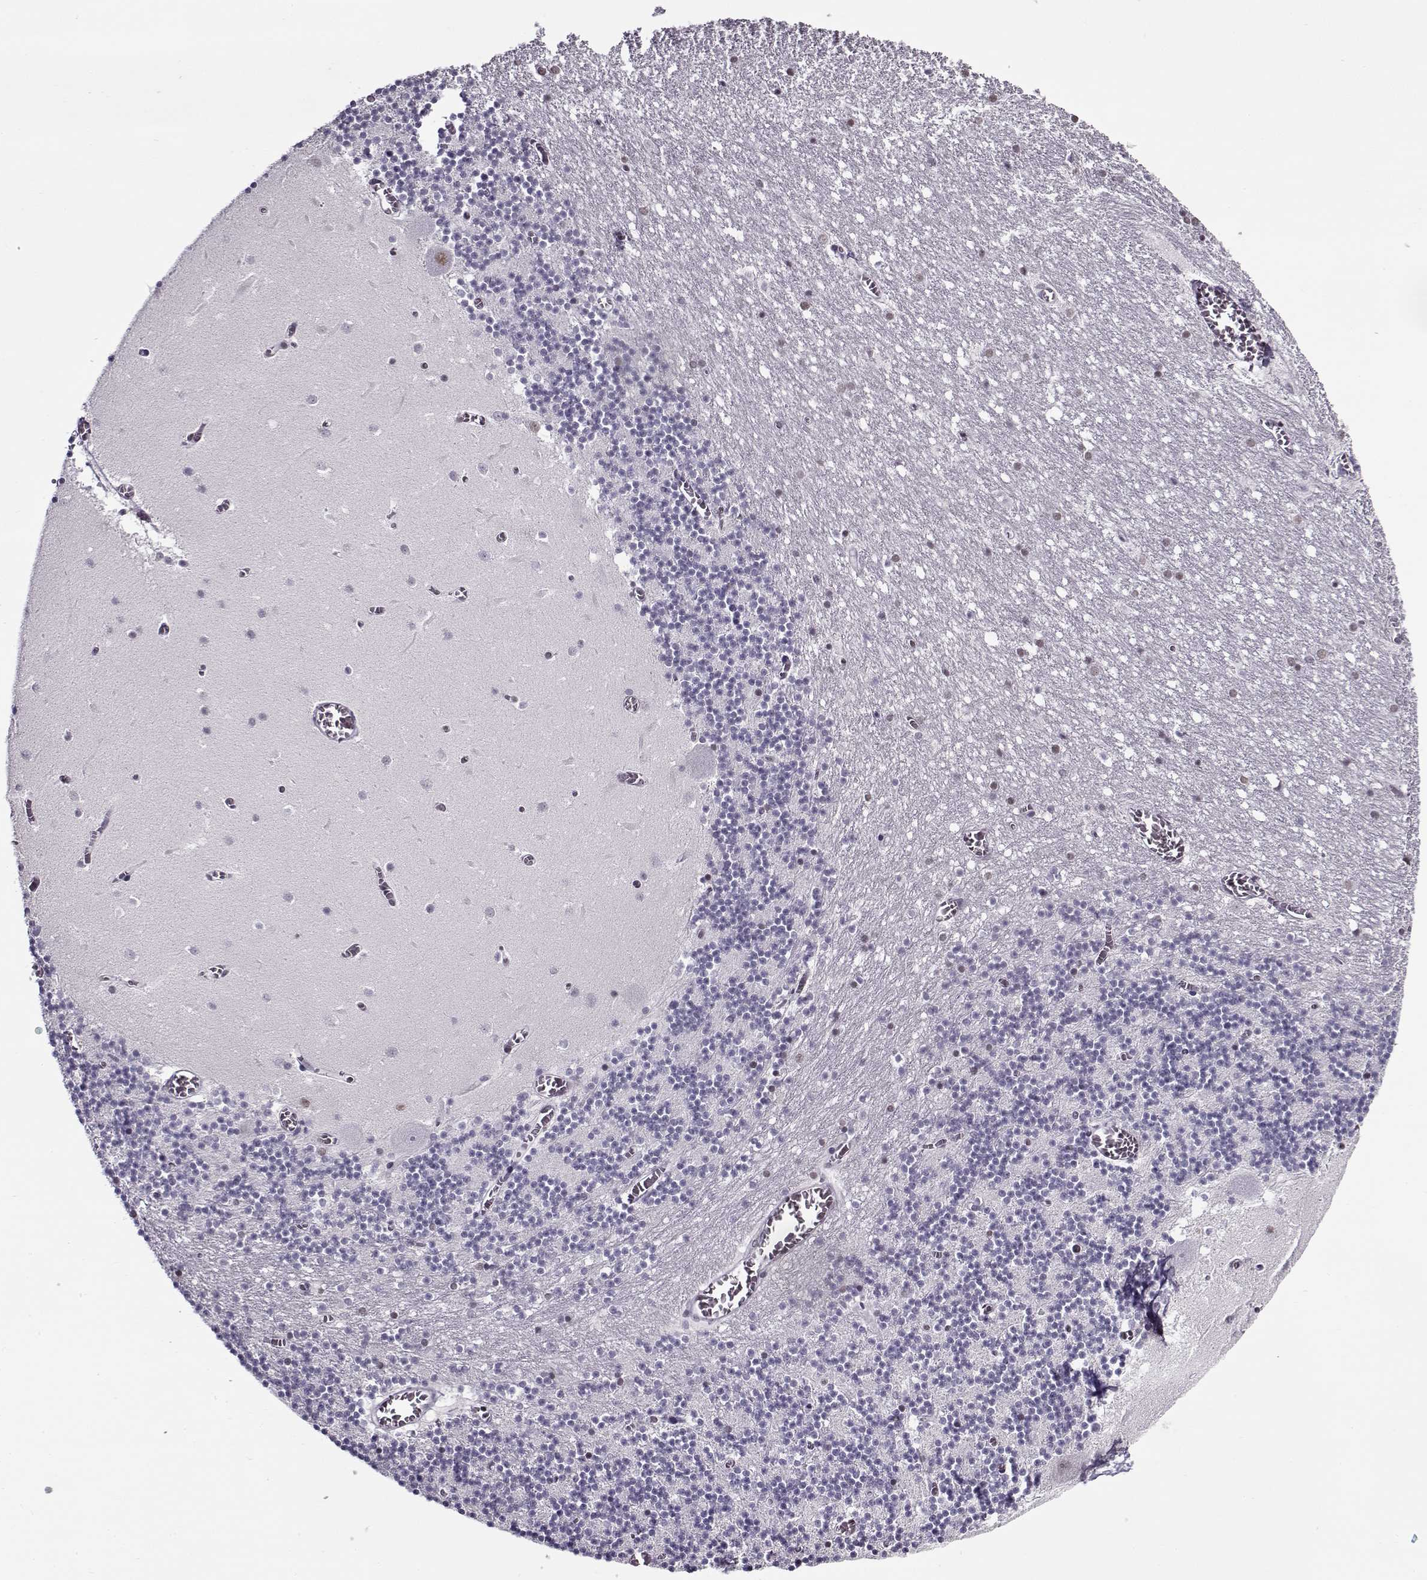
{"staining": {"intensity": "negative", "quantity": "none", "location": "none"}, "tissue": "cerebellum", "cell_type": "Cells in granular layer", "image_type": "normal", "snomed": [{"axis": "morphology", "description": "Normal tissue, NOS"}, {"axis": "topography", "description": "Cerebellum"}], "caption": "Immunohistochemistry (IHC) of normal human cerebellum shows no positivity in cells in granular layer.", "gene": "PRMT8", "patient": {"sex": "female", "age": 28}}